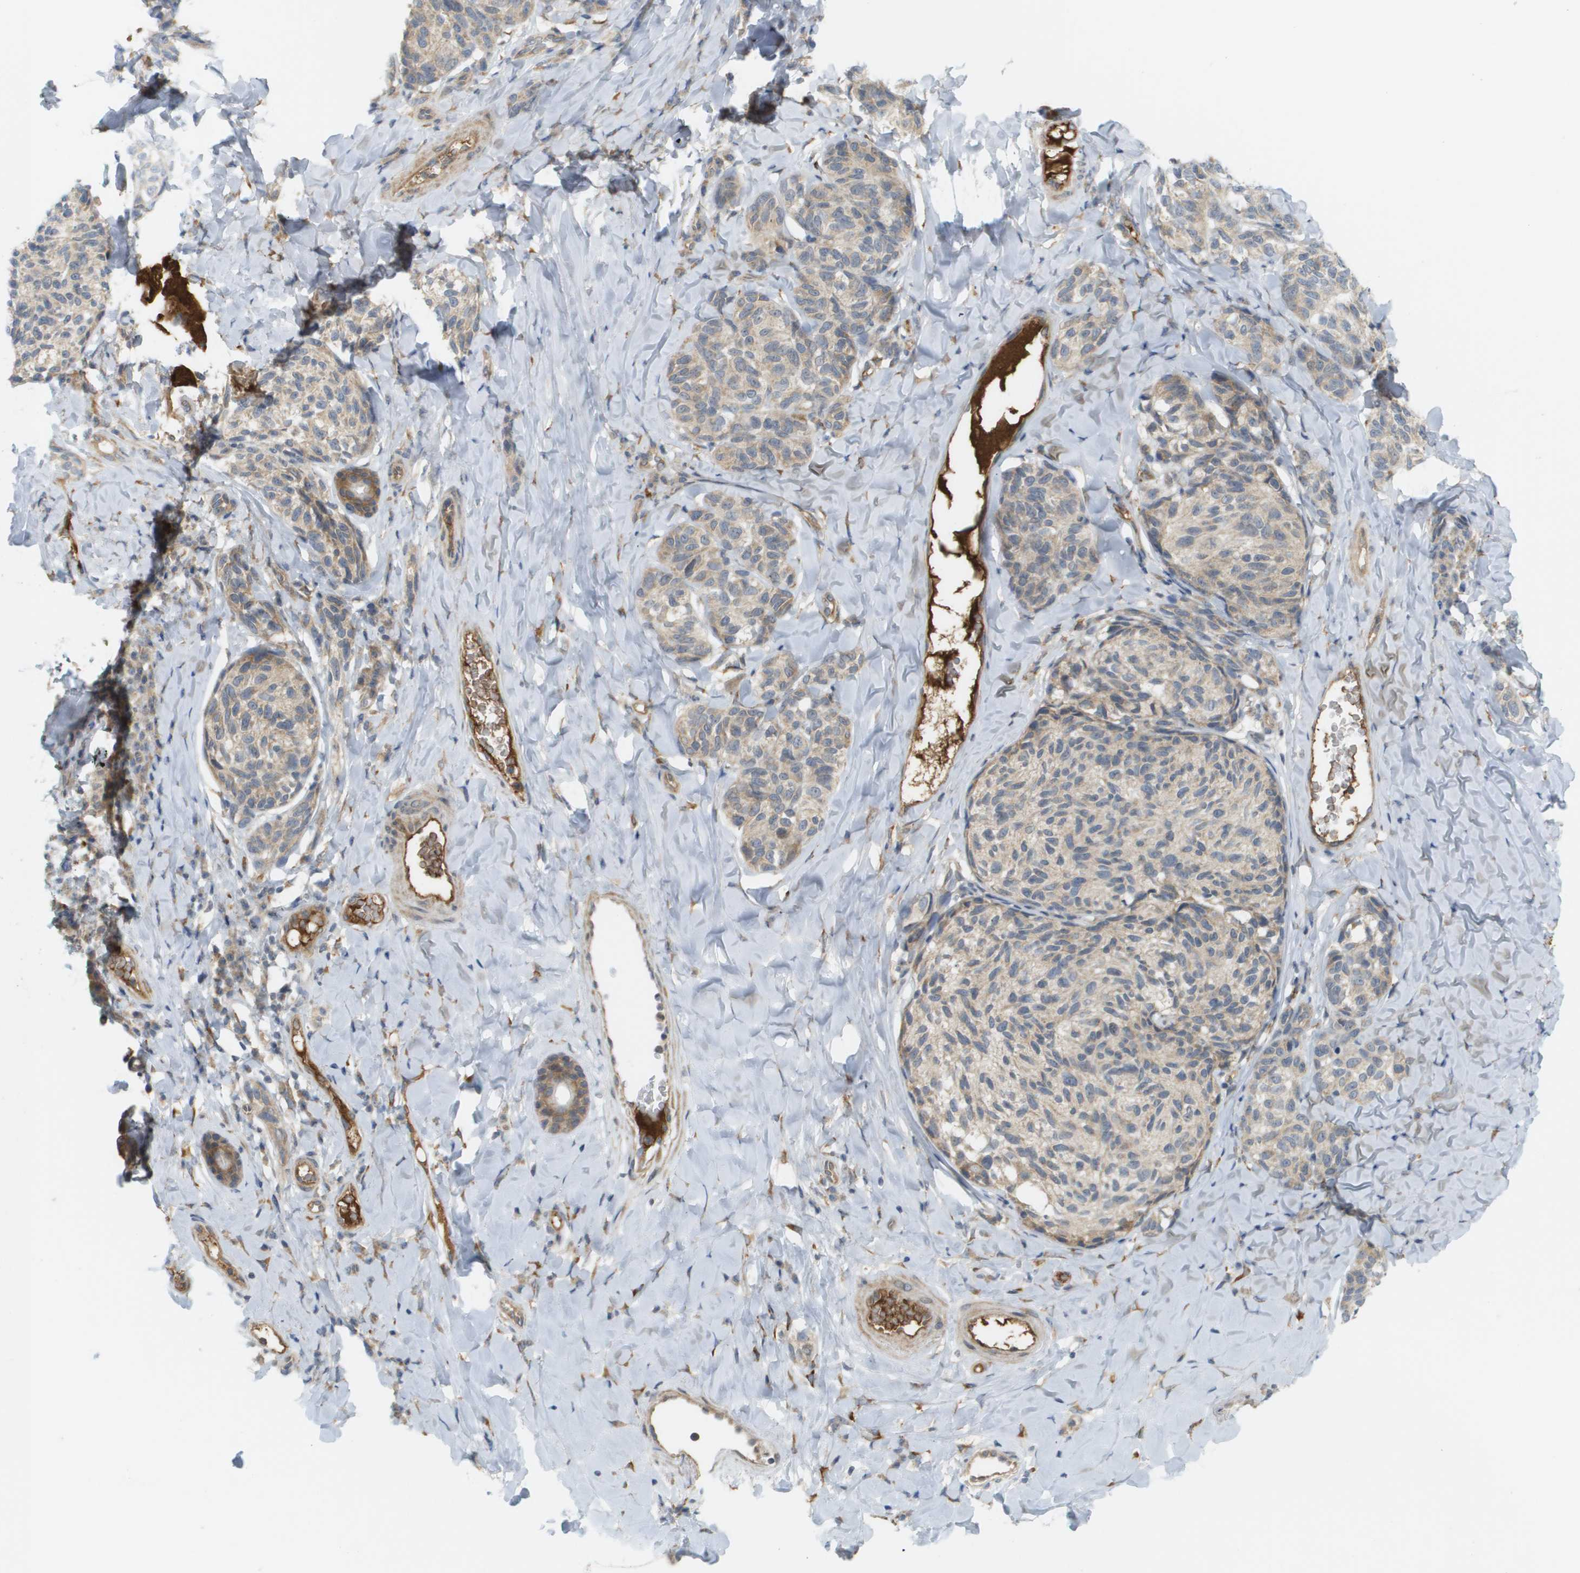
{"staining": {"intensity": "weak", "quantity": ">75%", "location": "cytoplasmic/membranous"}, "tissue": "melanoma", "cell_type": "Tumor cells", "image_type": "cancer", "snomed": [{"axis": "morphology", "description": "Malignant melanoma, NOS"}, {"axis": "topography", "description": "Skin"}], "caption": "This is an image of immunohistochemistry staining of melanoma, which shows weak staining in the cytoplasmic/membranous of tumor cells.", "gene": "PROC", "patient": {"sex": "female", "age": 73}}